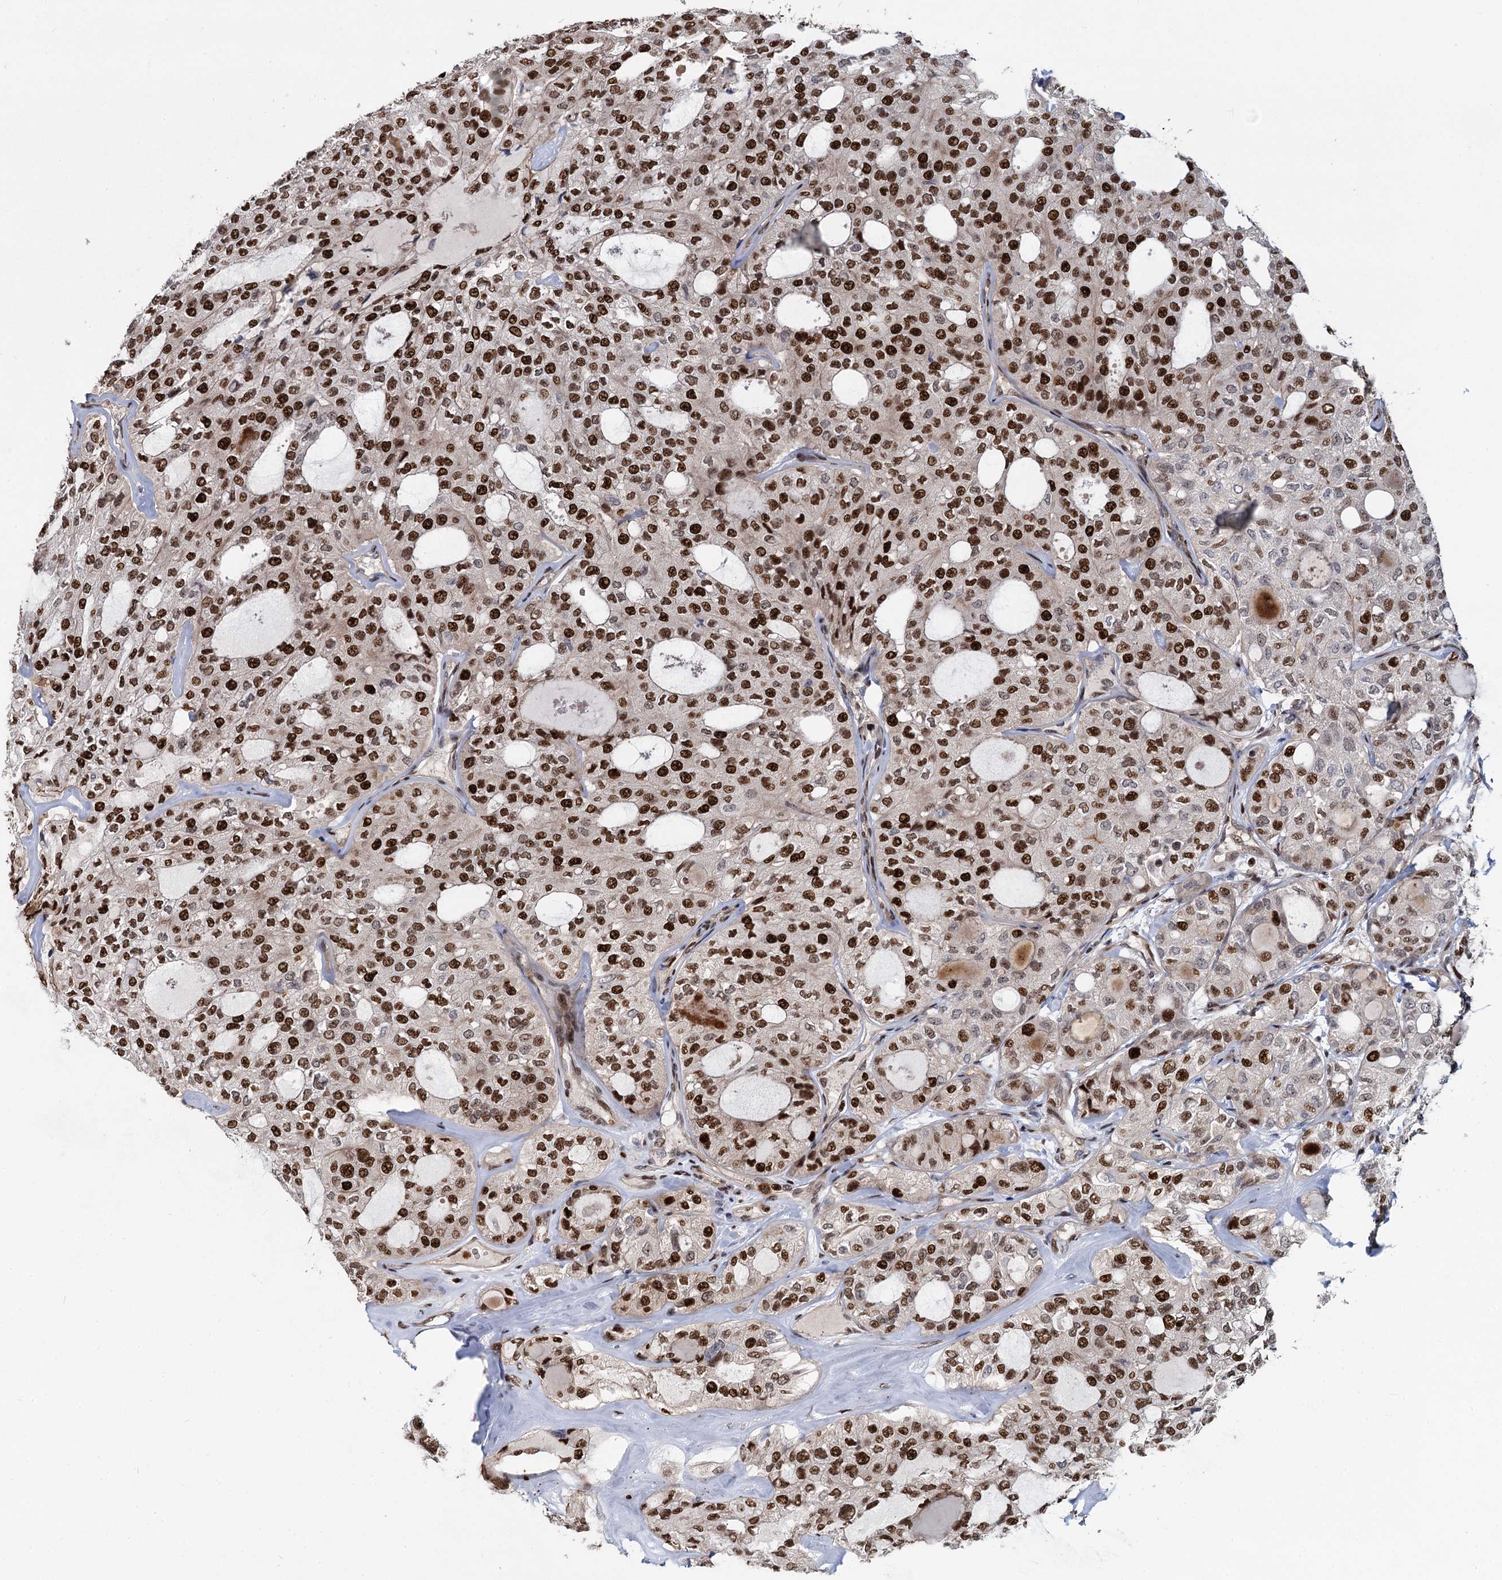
{"staining": {"intensity": "strong", "quantity": ">75%", "location": "nuclear"}, "tissue": "thyroid cancer", "cell_type": "Tumor cells", "image_type": "cancer", "snomed": [{"axis": "morphology", "description": "Follicular adenoma carcinoma, NOS"}, {"axis": "topography", "description": "Thyroid gland"}], "caption": "An image of follicular adenoma carcinoma (thyroid) stained for a protein demonstrates strong nuclear brown staining in tumor cells. Using DAB (3,3'-diaminobenzidine) (brown) and hematoxylin (blue) stains, captured at high magnification using brightfield microscopy.", "gene": "ANKRD49", "patient": {"sex": "male", "age": 75}}